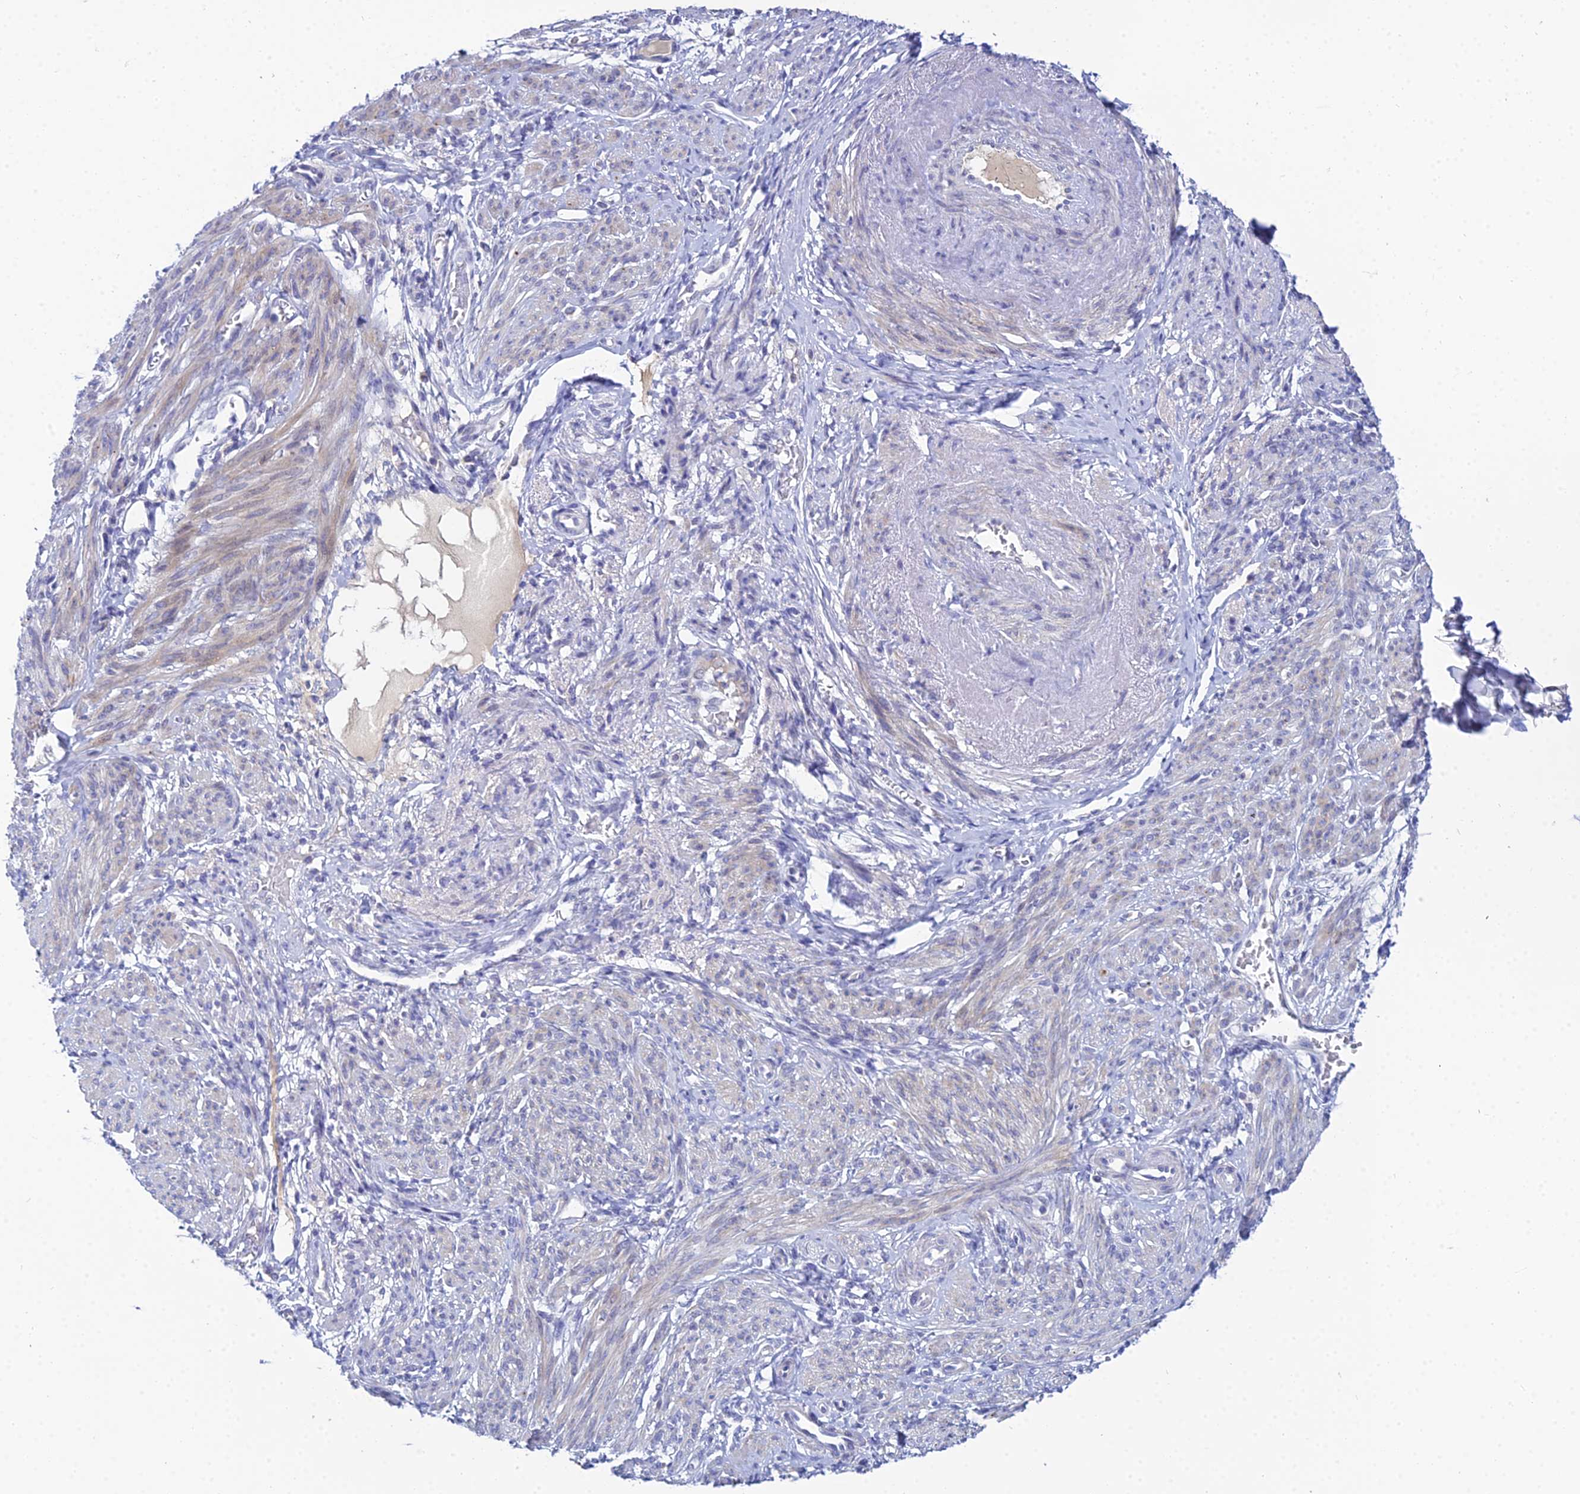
{"staining": {"intensity": "weak", "quantity": "<25%", "location": "cytoplasmic/membranous"}, "tissue": "smooth muscle", "cell_type": "Smooth muscle cells", "image_type": "normal", "snomed": [{"axis": "morphology", "description": "Normal tissue, NOS"}, {"axis": "topography", "description": "Smooth muscle"}], "caption": "Immunohistochemistry (IHC) histopathology image of normal smooth muscle stained for a protein (brown), which exhibits no expression in smooth muscle cells.", "gene": "ZXDA", "patient": {"sex": "female", "age": 39}}